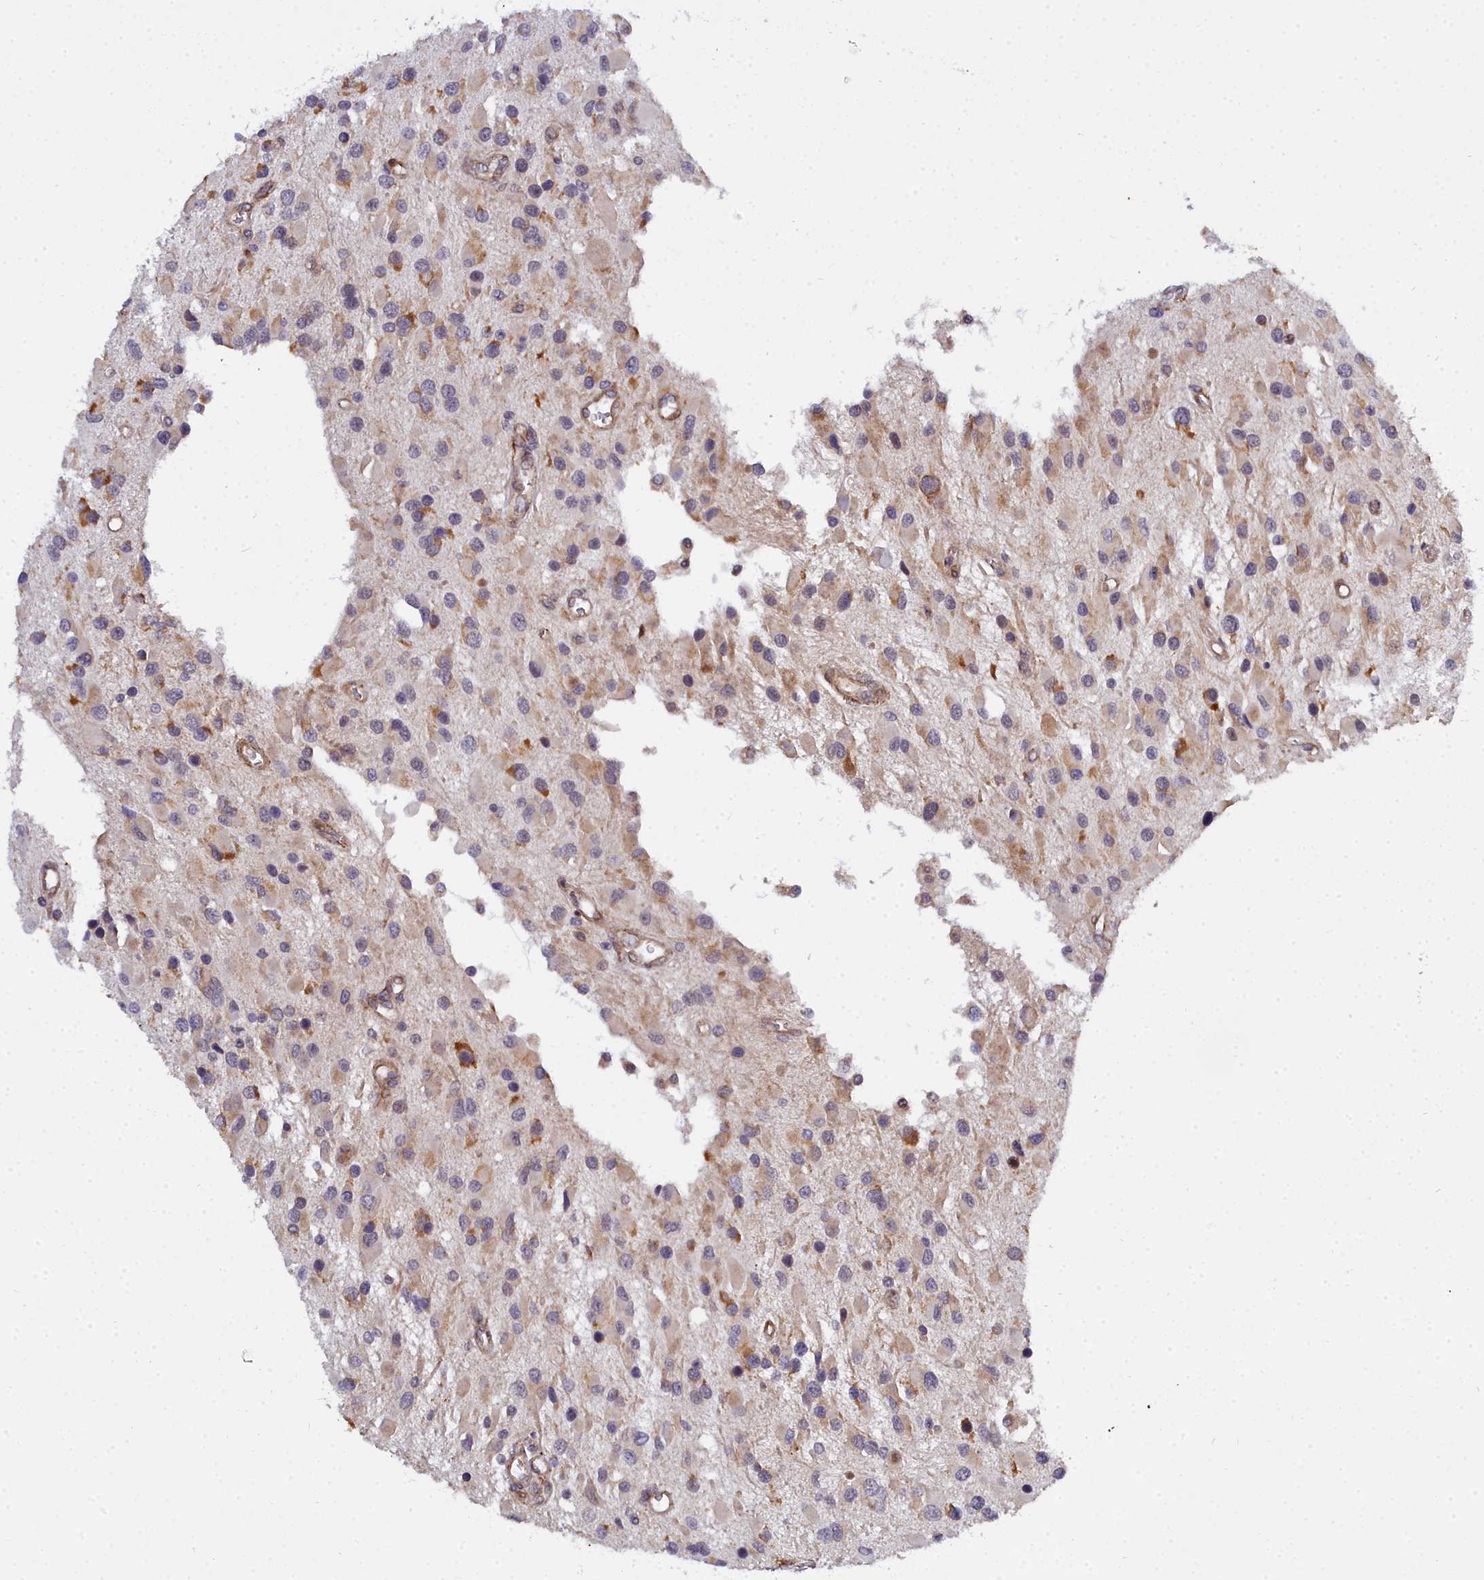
{"staining": {"intensity": "weak", "quantity": "<25%", "location": "cytoplasmic/membranous"}, "tissue": "glioma", "cell_type": "Tumor cells", "image_type": "cancer", "snomed": [{"axis": "morphology", "description": "Glioma, malignant, High grade"}, {"axis": "topography", "description": "Brain"}], "caption": "This histopathology image is of malignant glioma (high-grade) stained with immunohistochemistry to label a protein in brown with the nuclei are counter-stained blue. There is no expression in tumor cells.", "gene": "MRPS11", "patient": {"sex": "male", "age": 53}}